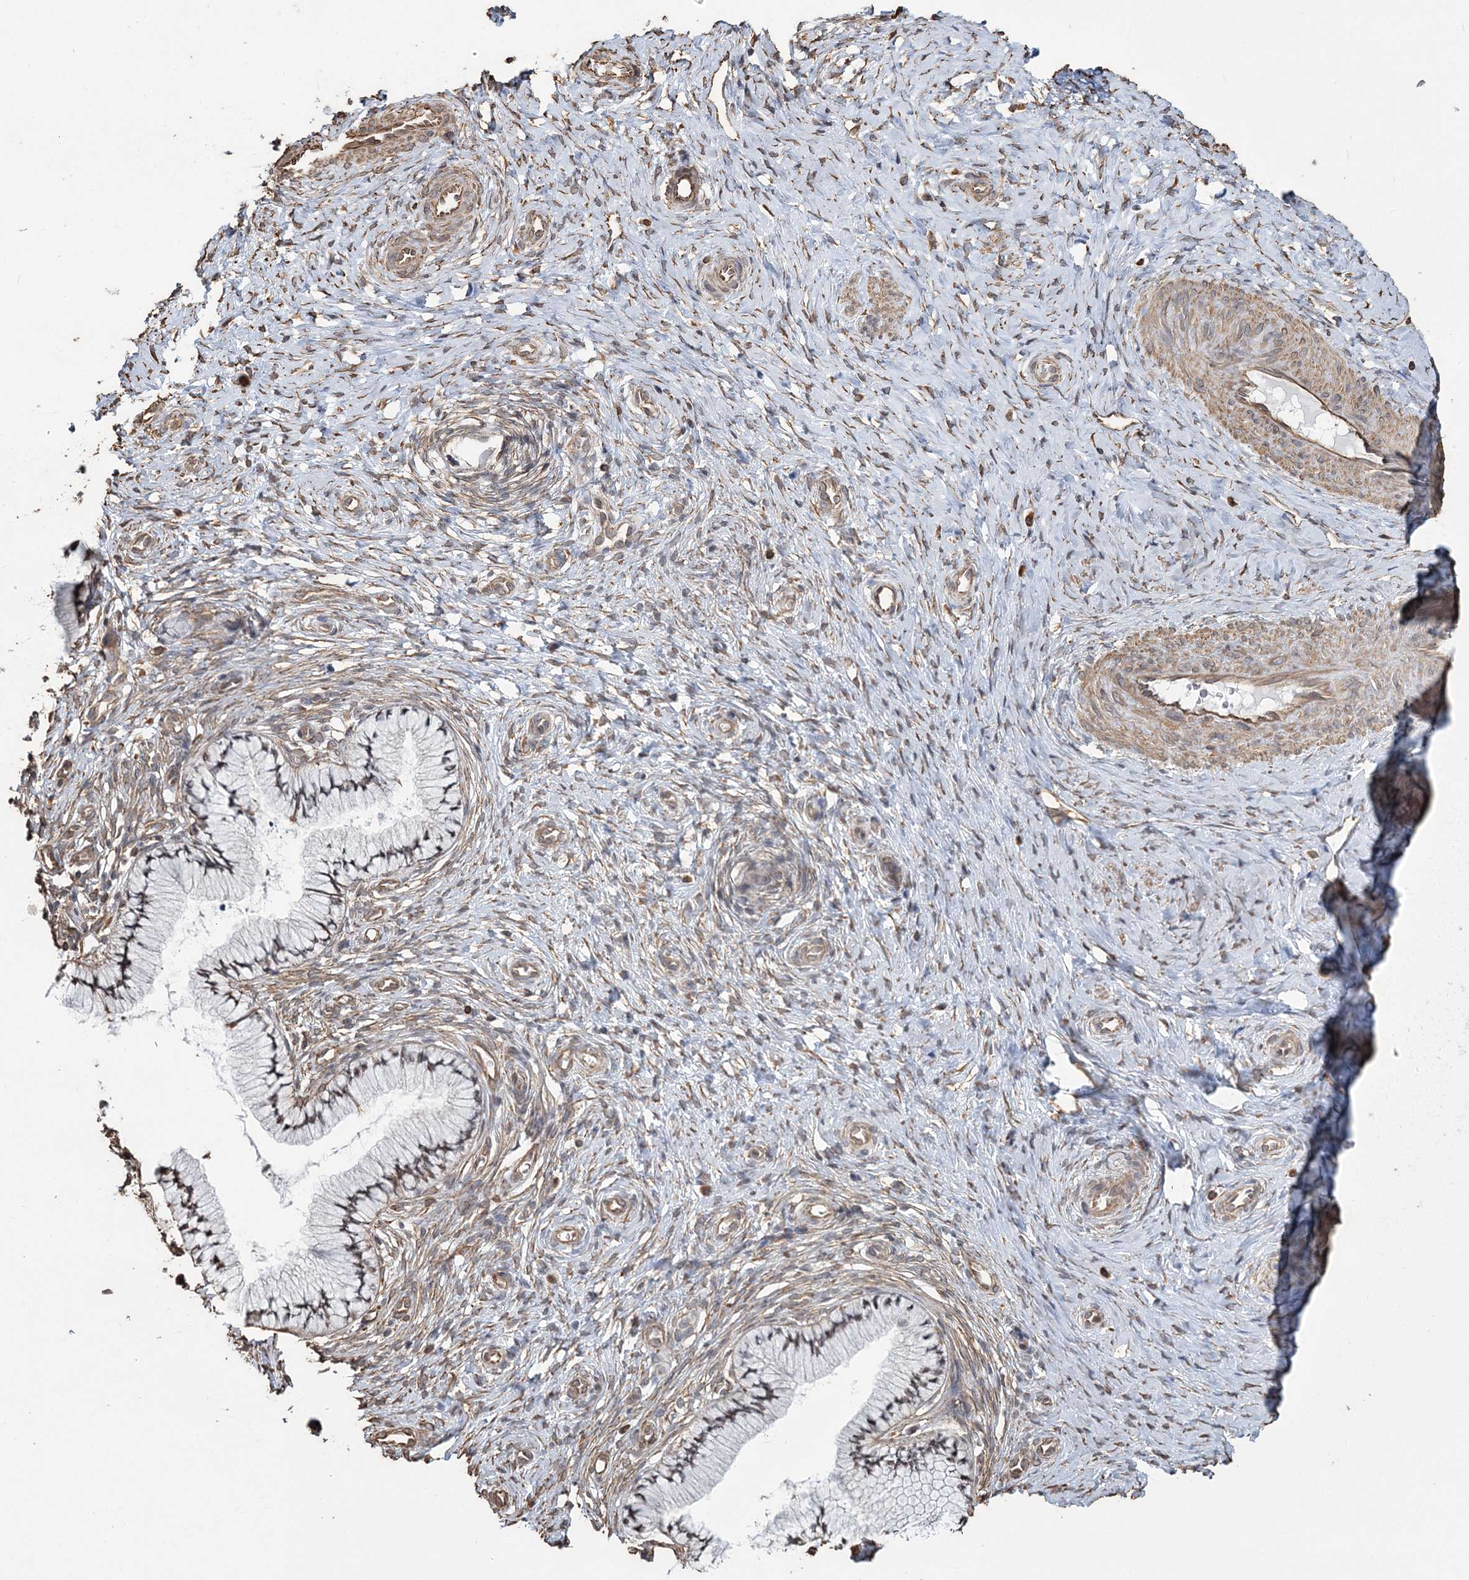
{"staining": {"intensity": "weak", "quantity": ">75%", "location": "cytoplasmic/membranous,nuclear"}, "tissue": "cervix", "cell_type": "Glandular cells", "image_type": "normal", "snomed": [{"axis": "morphology", "description": "Normal tissue, NOS"}, {"axis": "topography", "description": "Cervix"}], "caption": "Protein staining exhibits weak cytoplasmic/membranous,nuclear staining in about >75% of glandular cells in normal cervix. (Brightfield microscopy of DAB IHC at high magnification).", "gene": "ATP11B", "patient": {"sex": "female", "age": 36}}